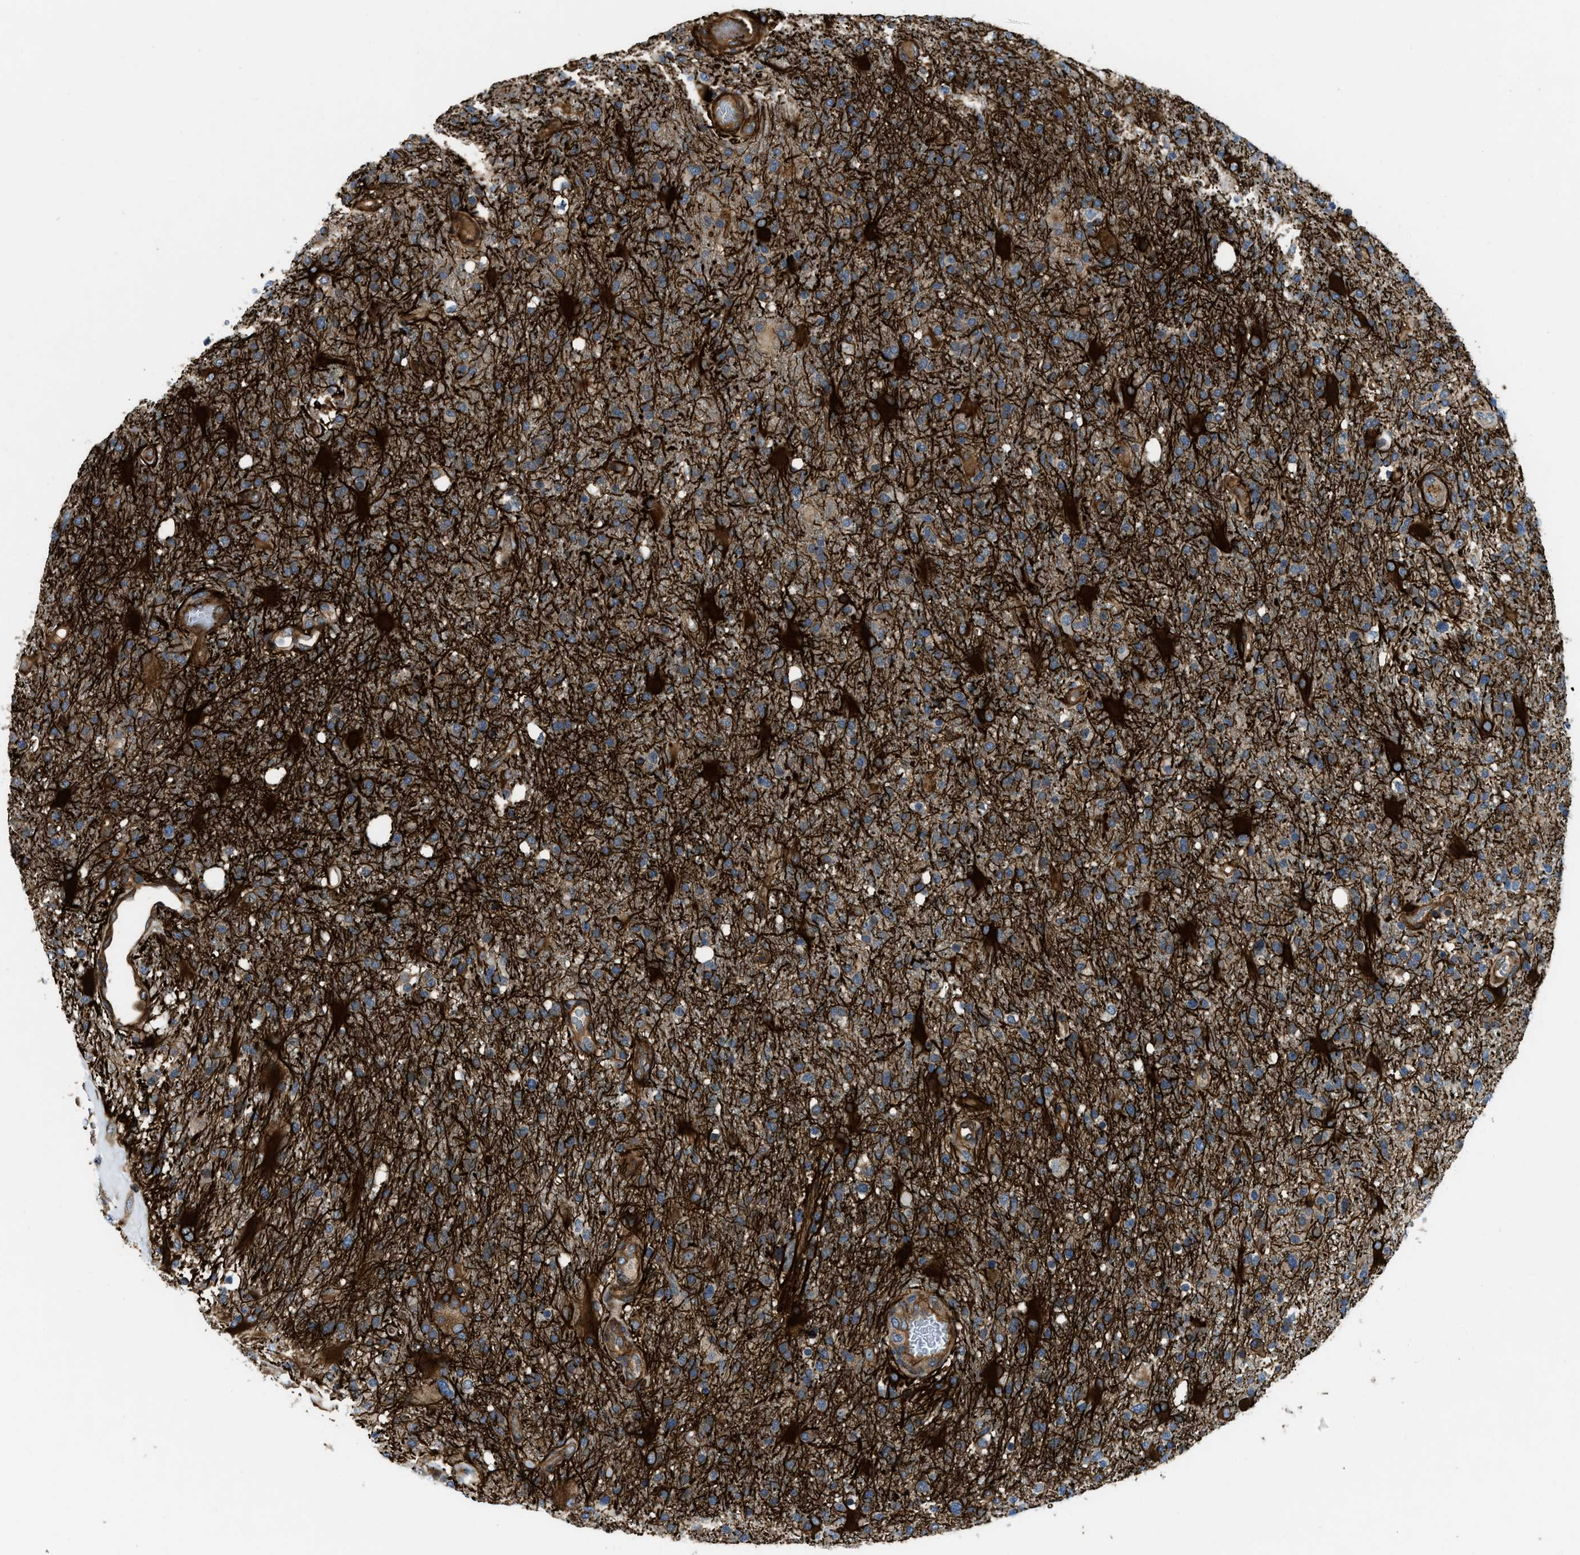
{"staining": {"intensity": "strong", "quantity": "25%-75%", "location": "cytoplasmic/membranous"}, "tissue": "glioma", "cell_type": "Tumor cells", "image_type": "cancer", "snomed": [{"axis": "morphology", "description": "Glioma, malignant, High grade"}, {"axis": "topography", "description": "Brain"}], "caption": "An immunohistochemistry image of tumor tissue is shown. Protein staining in brown labels strong cytoplasmic/membranous positivity in malignant high-grade glioma within tumor cells. (Stains: DAB in brown, nuclei in blue, Microscopy: brightfield microscopy at high magnification).", "gene": "NYNRIN", "patient": {"sex": "male", "age": 72}}